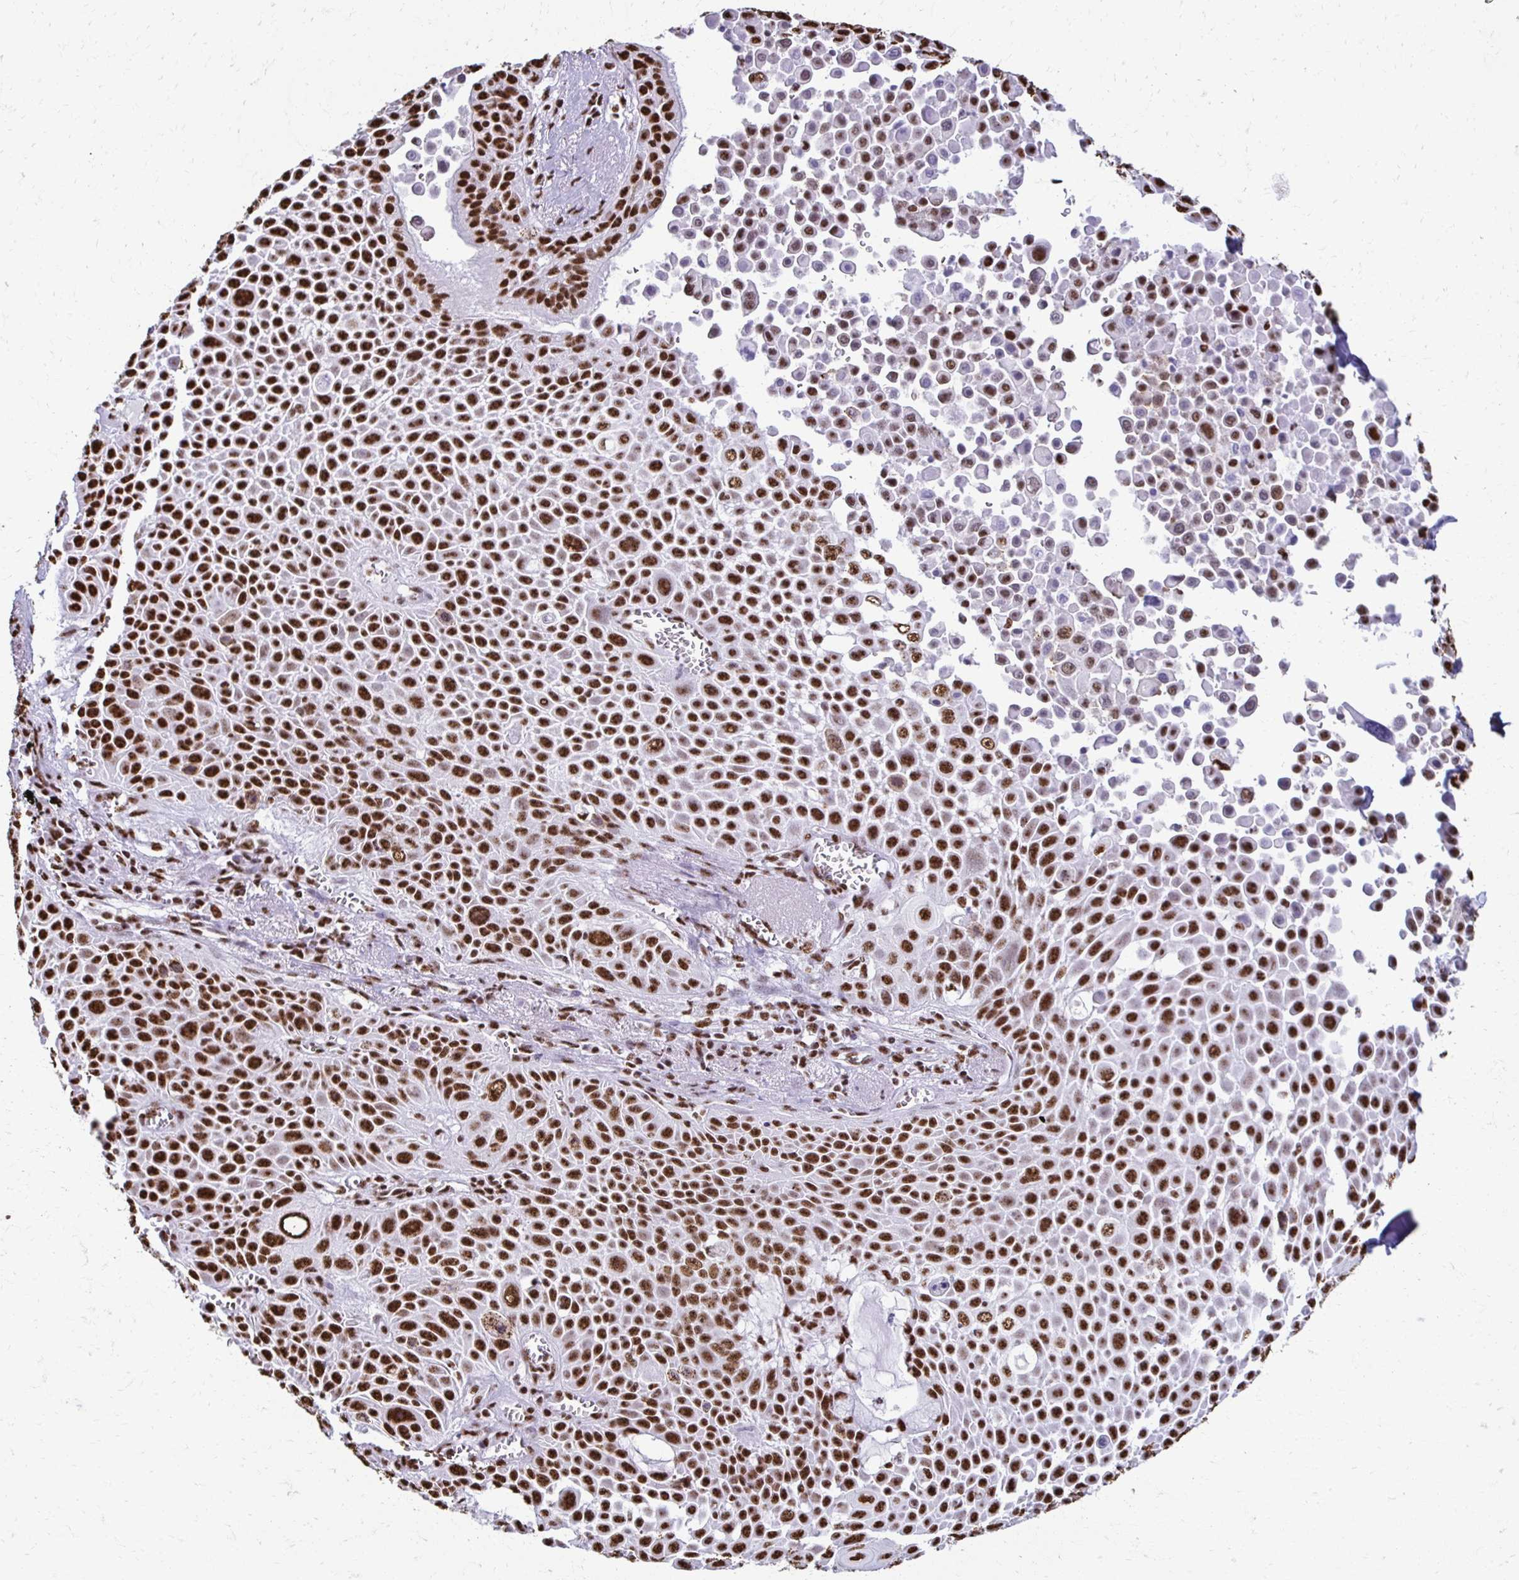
{"staining": {"intensity": "strong", "quantity": ">75%", "location": "nuclear"}, "tissue": "lung cancer", "cell_type": "Tumor cells", "image_type": "cancer", "snomed": [{"axis": "morphology", "description": "Squamous cell carcinoma, NOS"}, {"axis": "morphology", "description": "Squamous cell carcinoma, metastatic, NOS"}, {"axis": "topography", "description": "Lymph node"}, {"axis": "topography", "description": "Lung"}], "caption": "Immunohistochemistry photomicrograph of metastatic squamous cell carcinoma (lung) stained for a protein (brown), which shows high levels of strong nuclear staining in about >75% of tumor cells.", "gene": "NONO", "patient": {"sex": "female", "age": 62}}